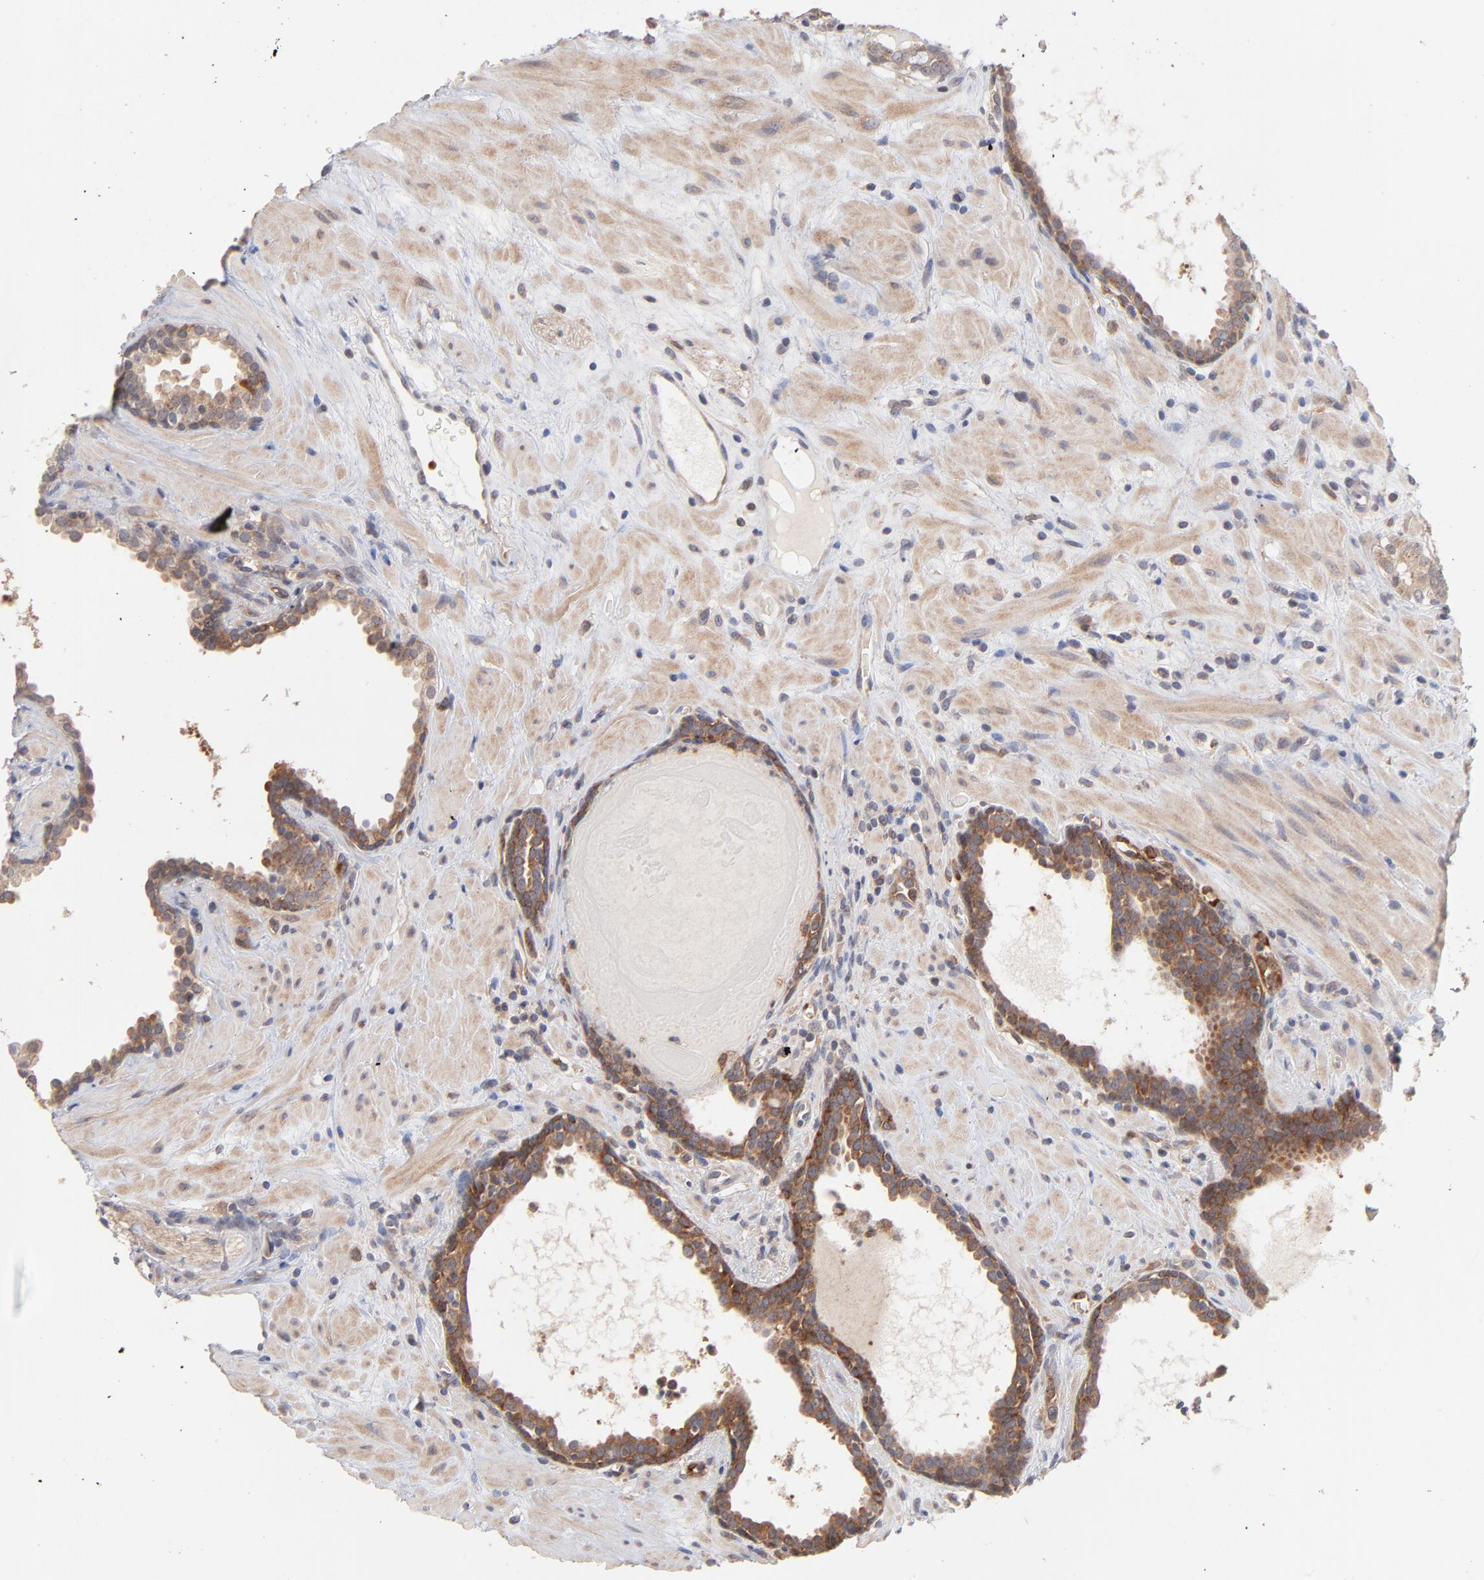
{"staining": {"intensity": "moderate", "quantity": ">75%", "location": "cytoplasmic/membranous"}, "tissue": "prostate cancer", "cell_type": "Tumor cells", "image_type": "cancer", "snomed": [{"axis": "morphology", "description": "Adenocarcinoma, Low grade"}, {"axis": "topography", "description": "Prostate"}], "caption": "Protein expression analysis of human prostate cancer (low-grade adenocarcinoma) reveals moderate cytoplasmic/membranous expression in approximately >75% of tumor cells.", "gene": "IVNS1ABP", "patient": {"sex": "male", "age": 57}}